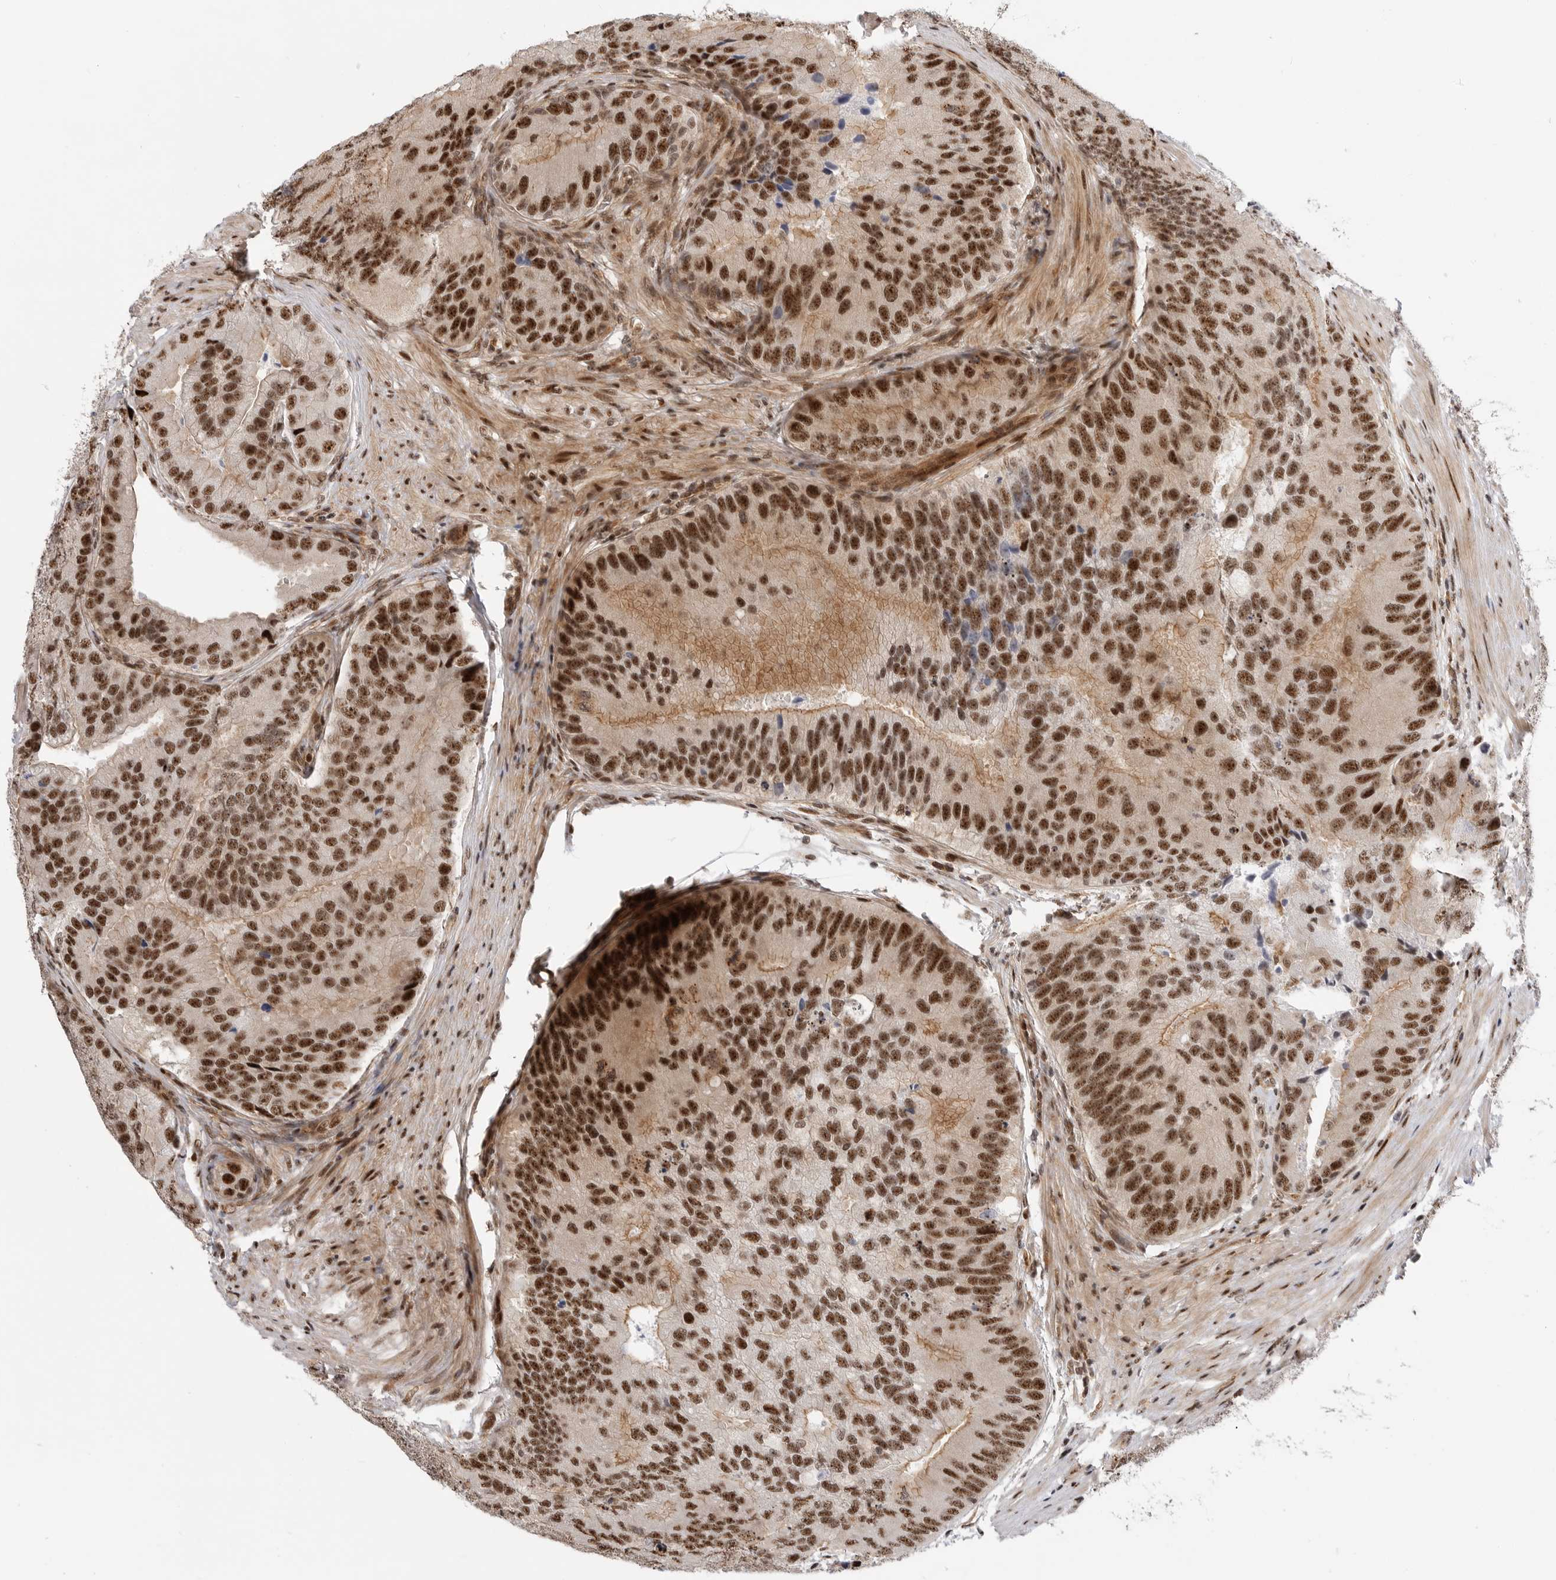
{"staining": {"intensity": "strong", "quantity": ">75%", "location": "nuclear"}, "tissue": "prostate cancer", "cell_type": "Tumor cells", "image_type": "cancer", "snomed": [{"axis": "morphology", "description": "Adenocarcinoma, High grade"}, {"axis": "topography", "description": "Prostate"}], "caption": "A brown stain labels strong nuclear expression of a protein in prostate adenocarcinoma (high-grade) tumor cells. The staining was performed using DAB (3,3'-diaminobenzidine) to visualize the protein expression in brown, while the nuclei were stained in blue with hematoxylin (Magnification: 20x).", "gene": "GPATCH2", "patient": {"sex": "male", "age": 70}}